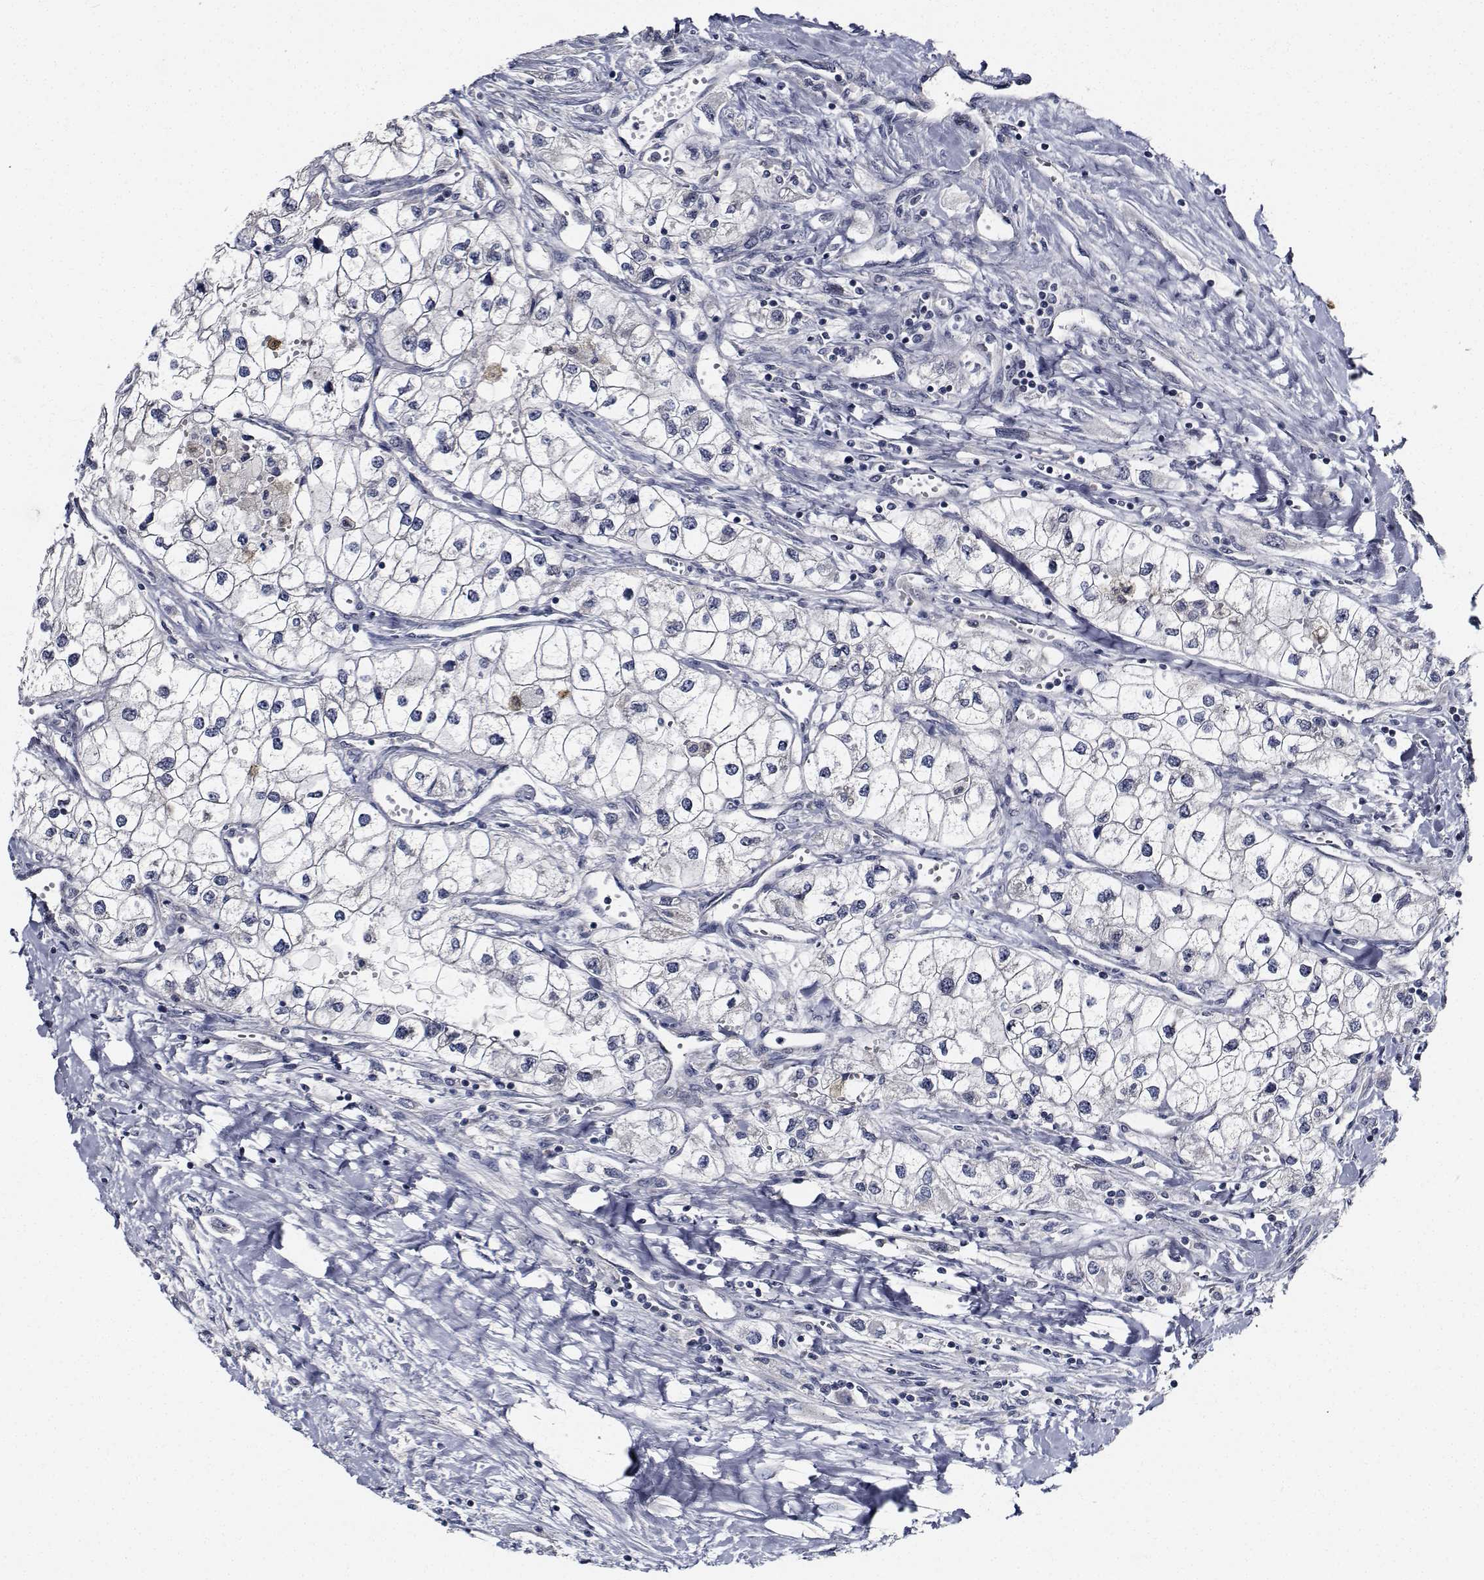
{"staining": {"intensity": "negative", "quantity": "none", "location": "none"}, "tissue": "renal cancer", "cell_type": "Tumor cells", "image_type": "cancer", "snomed": [{"axis": "morphology", "description": "Adenocarcinoma, NOS"}, {"axis": "topography", "description": "Kidney"}], "caption": "Immunohistochemistry image of human adenocarcinoma (renal) stained for a protein (brown), which demonstrates no expression in tumor cells.", "gene": "NVL", "patient": {"sex": "male", "age": 59}}